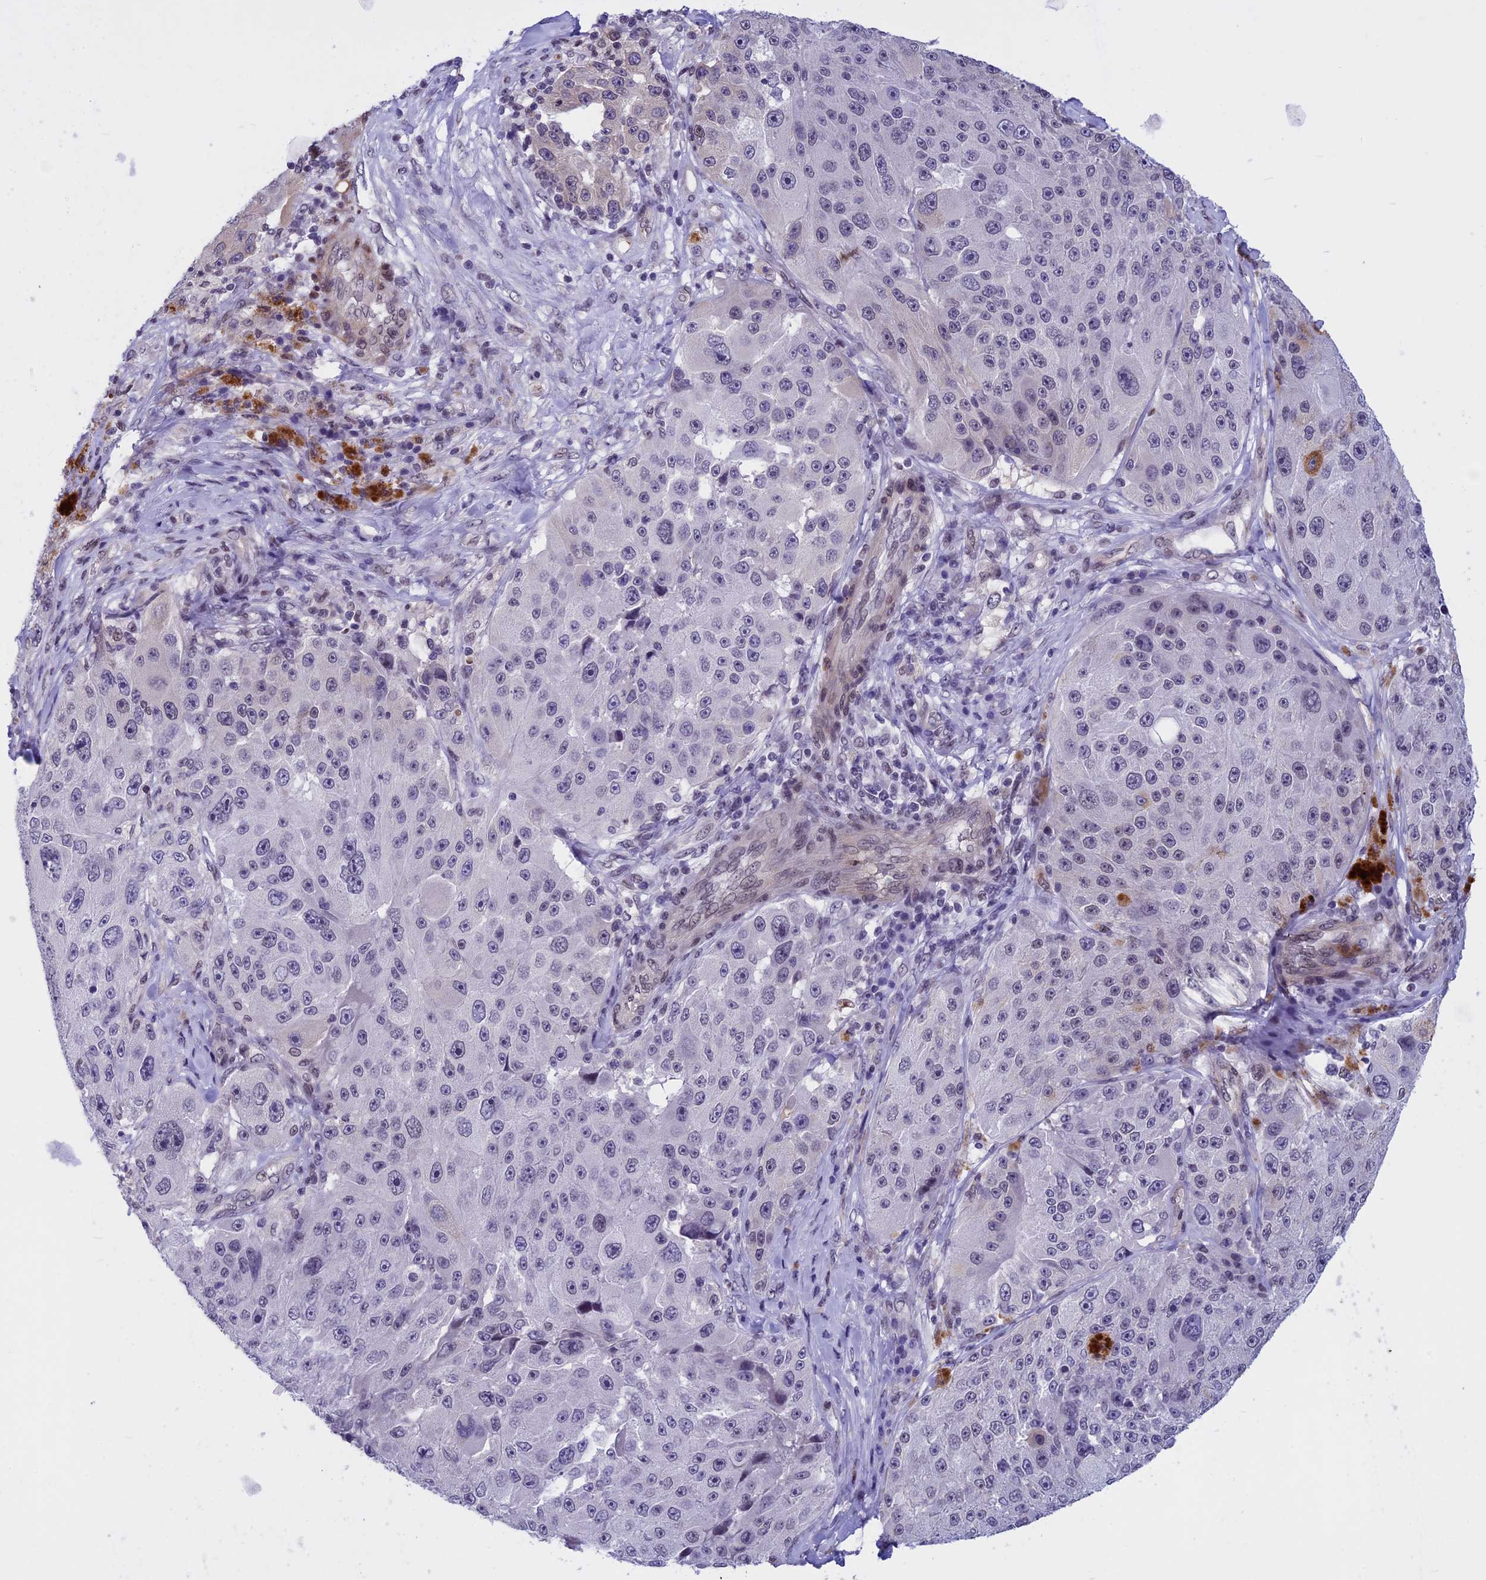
{"staining": {"intensity": "weak", "quantity": "<25%", "location": "nuclear"}, "tissue": "melanoma", "cell_type": "Tumor cells", "image_type": "cancer", "snomed": [{"axis": "morphology", "description": "Malignant melanoma, Metastatic site"}, {"axis": "topography", "description": "Lymph node"}], "caption": "IHC of human melanoma displays no staining in tumor cells.", "gene": "NIPBL", "patient": {"sex": "male", "age": 62}}